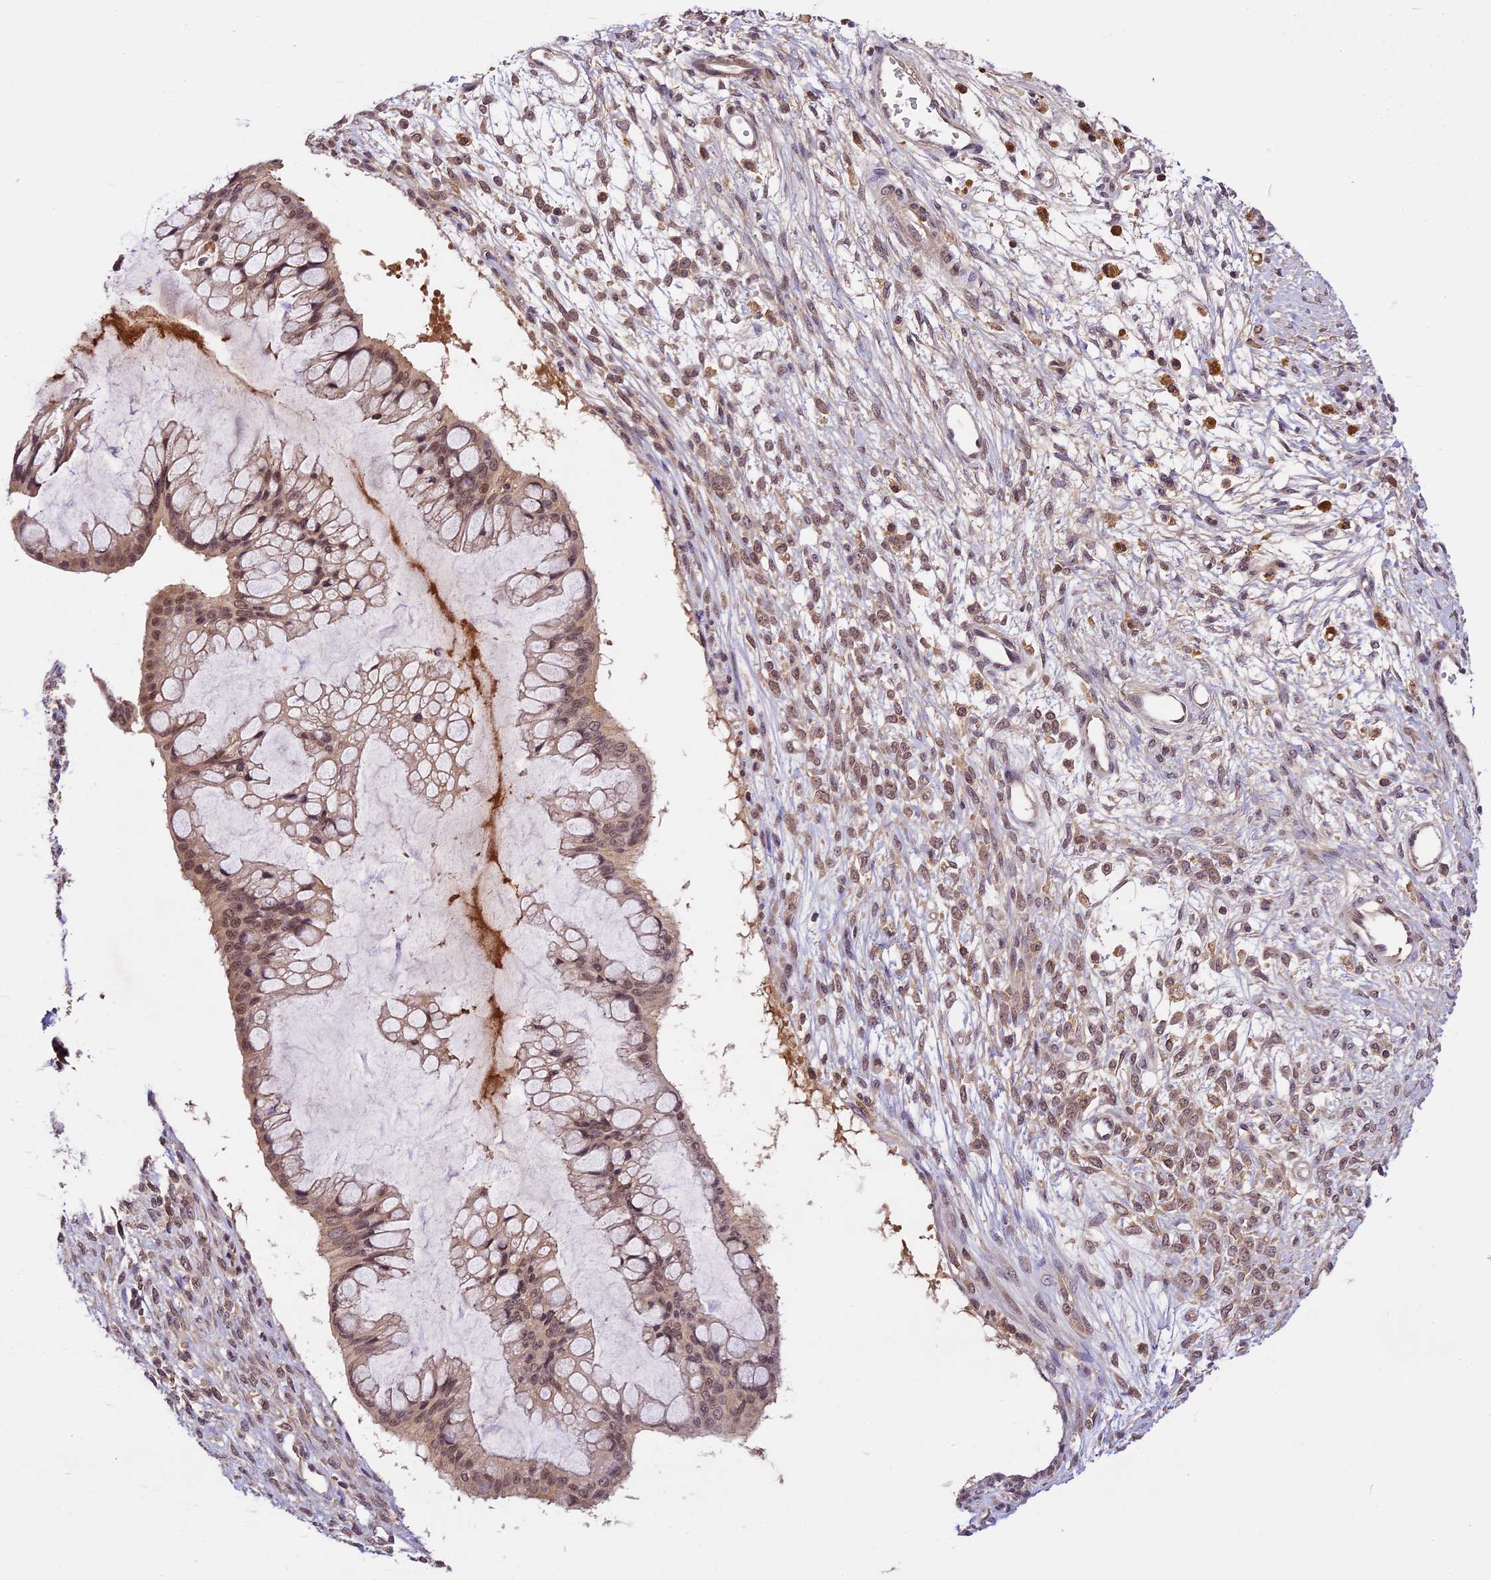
{"staining": {"intensity": "moderate", "quantity": ">75%", "location": "nuclear"}, "tissue": "ovarian cancer", "cell_type": "Tumor cells", "image_type": "cancer", "snomed": [{"axis": "morphology", "description": "Cystadenocarcinoma, mucinous, NOS"}, {"axis": "topography", "description": "Ovary"}], "caption": "The histopathology image displays a brown stain indicating the presence of a protein in the nuclear of tumor cells in ovarian mucinous cystadenocarcinoma.", "gene": "ATP10A", "patient": {"sex": "female", "age": 73}}